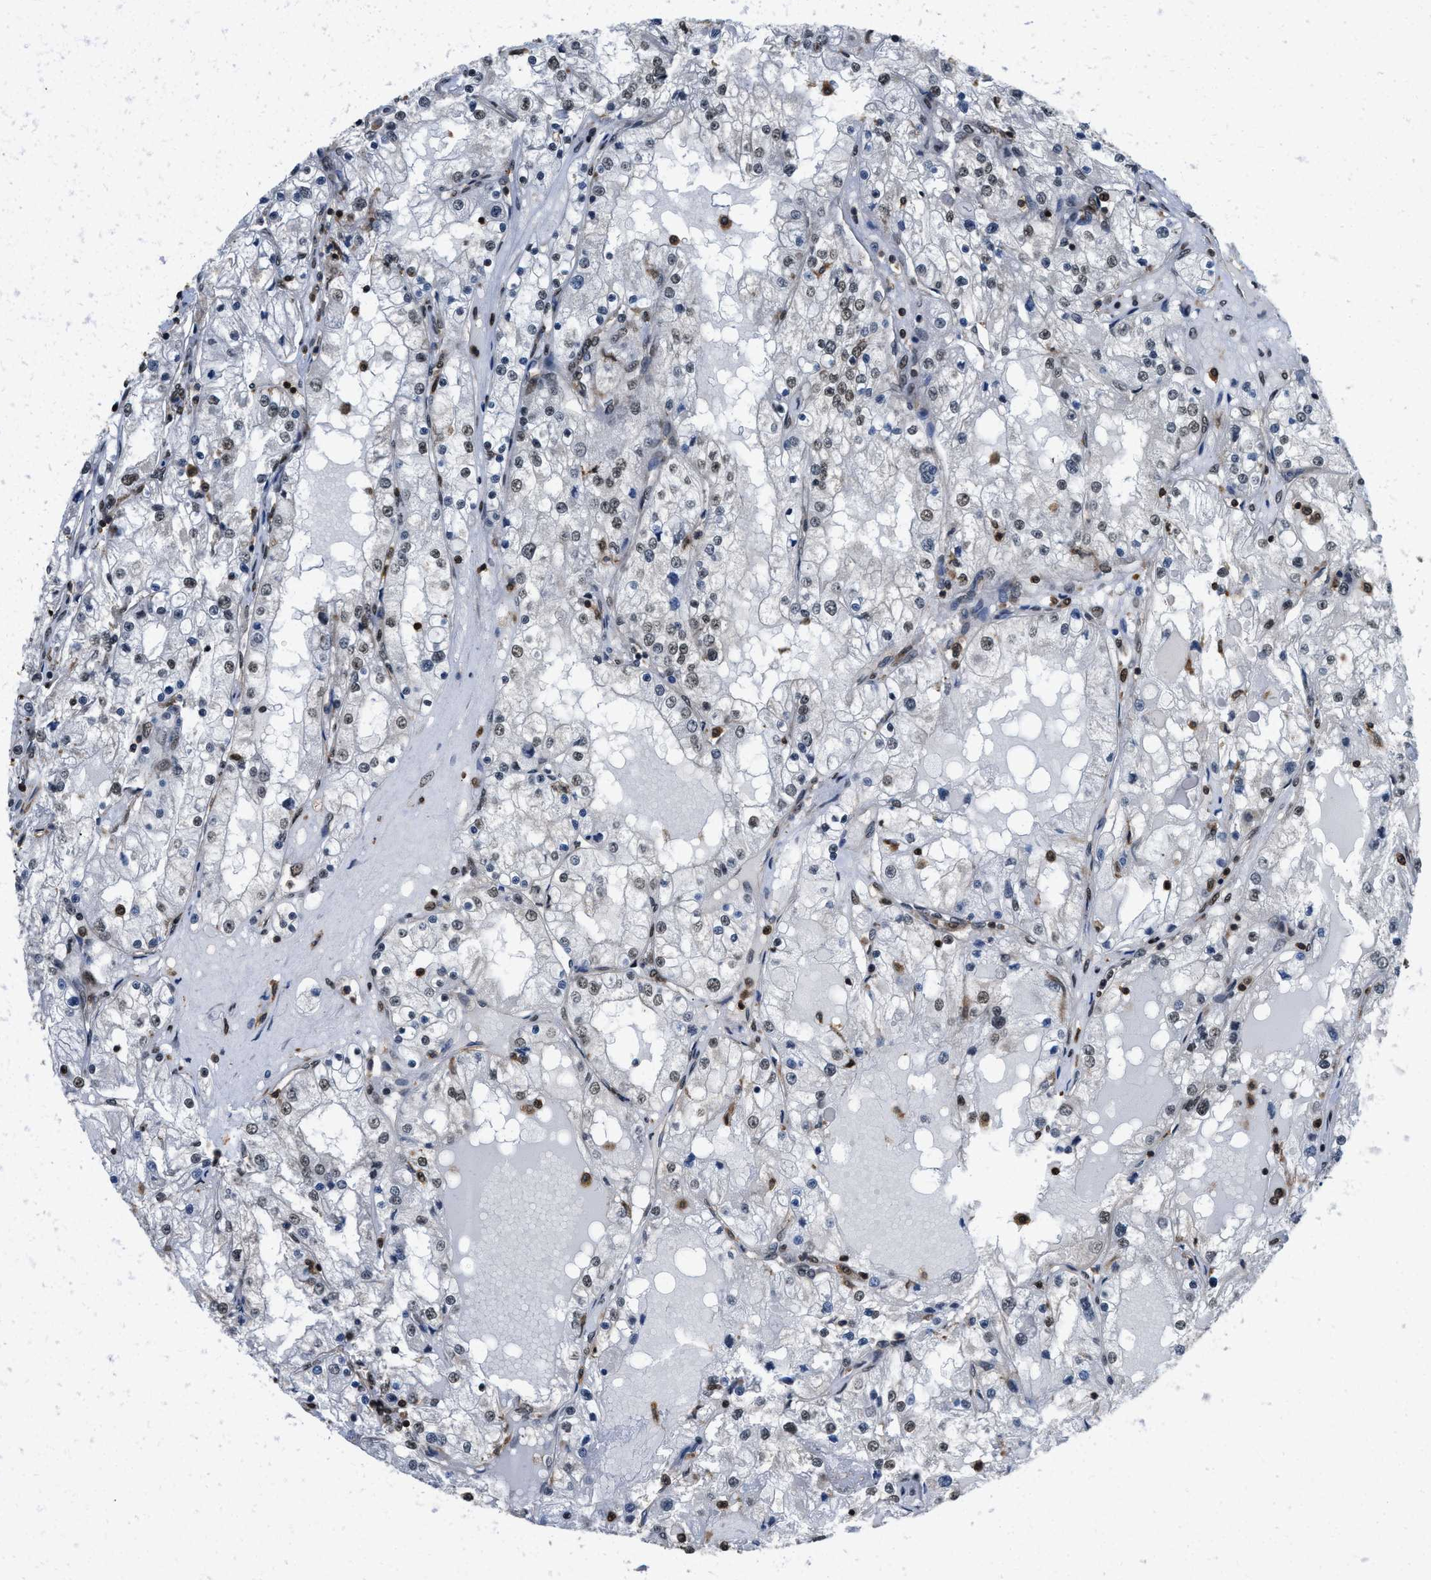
{"staining": {"intensity": "weak", "quantity": "<25%", "location": "nuclear"}, "tissue": "renal cancer", "cell_type": "Tumor cells", "image_type": "cancer", "snomed": [{"axis": "morphology", "description": "Adenocarcinoma, NOS"}, {"axis": "topography", "description": "Kidney"}], "caption": "Human renal cancer (adenocarcinoma) stained for a protein using IHC displays no positivity in tumor cells.", "gene": "ATF7IP", "patient": {"sex": "male", "age": 68}}